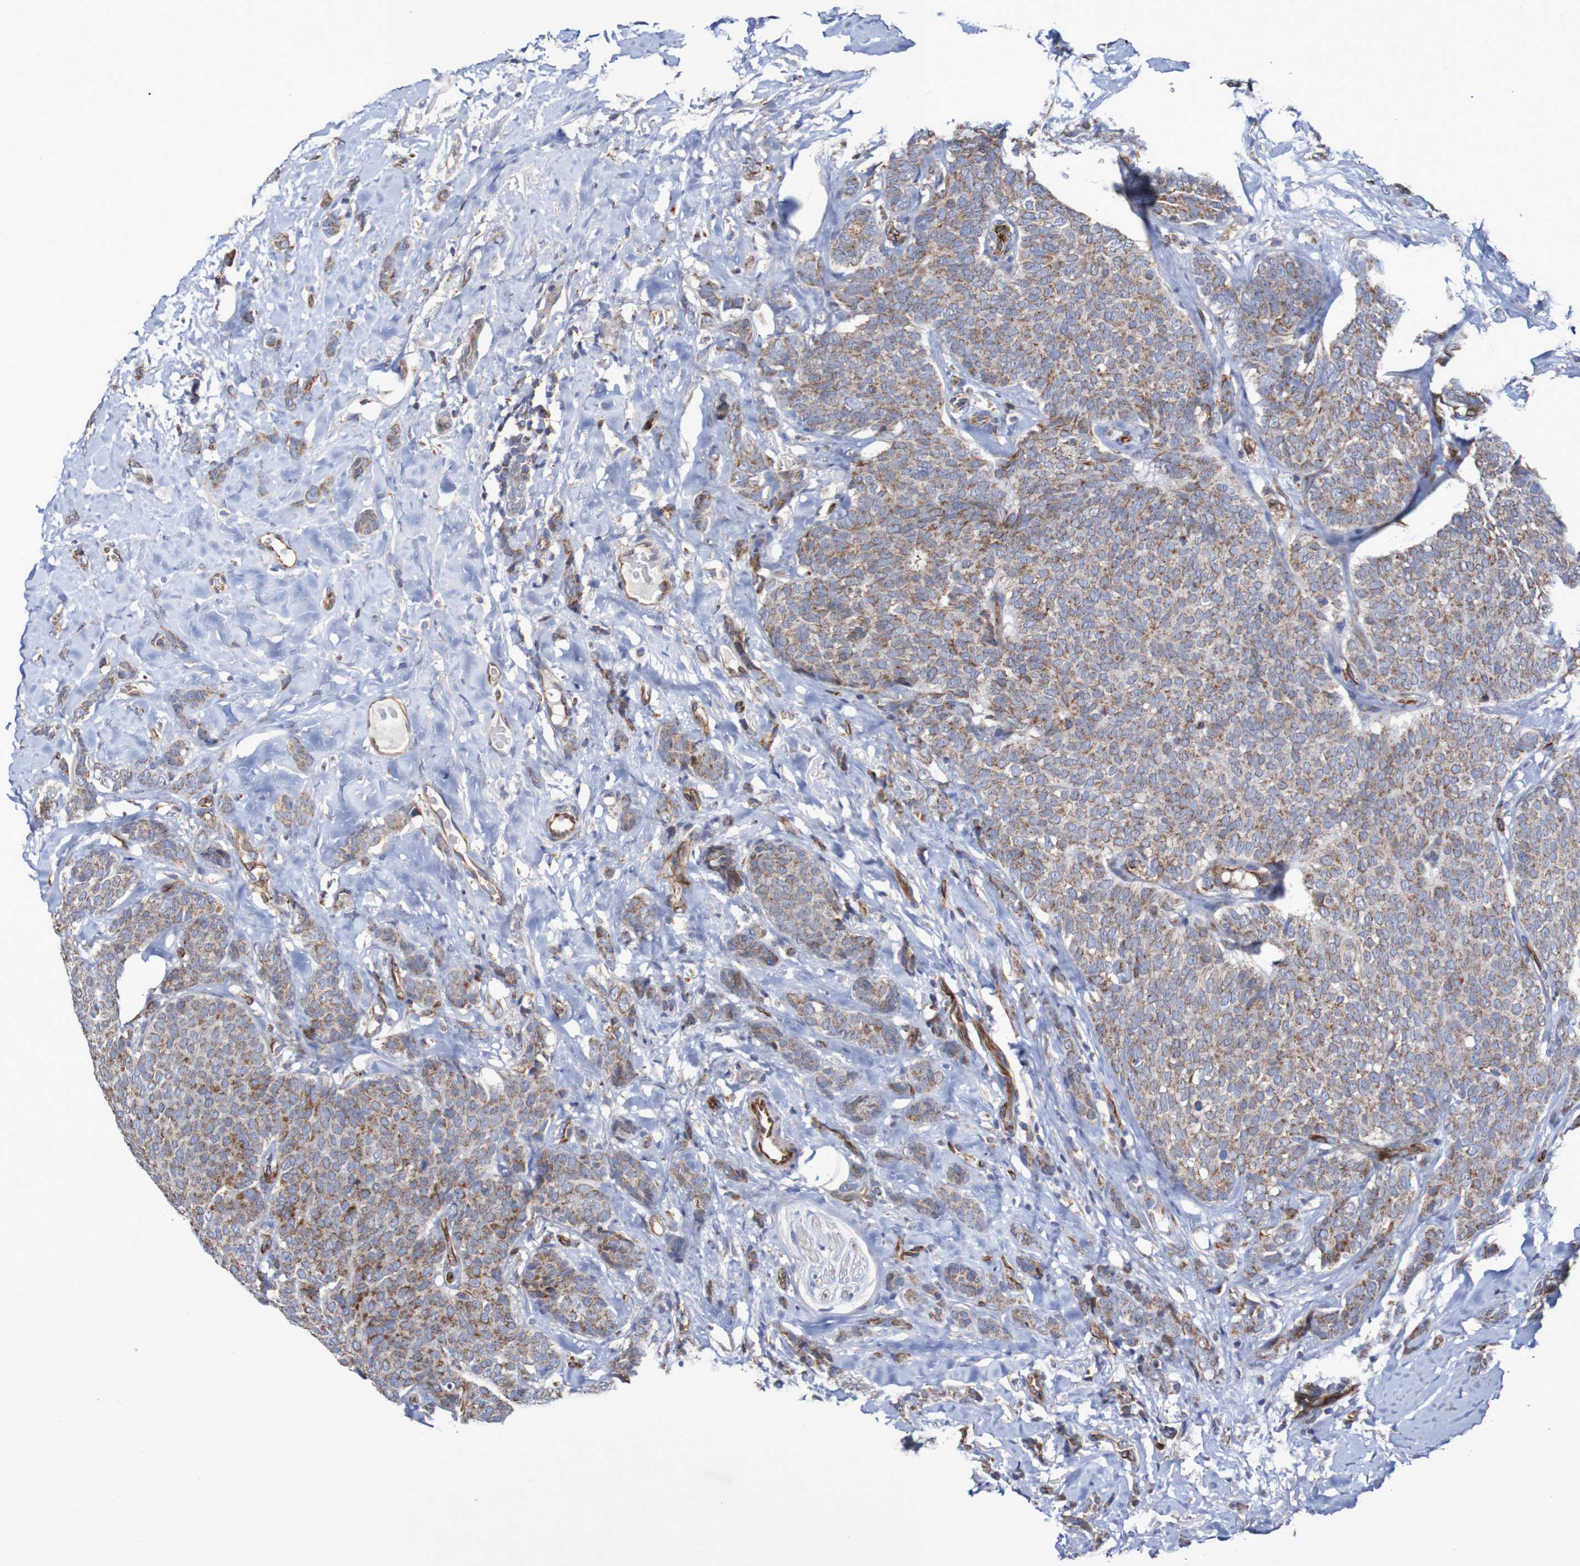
{"staining": {"intensity": "moderate", "quantity": ">75%", "location": "cytoplasmic/membranous"}, "tissue": "breast cancer", "cell_type": "Tumor cells", "image_type": "cancer", "snomed": [{"axis": "morphology", "description": "Lobular carcinoma"}, {"axis": "topography", "description": "Skin"}, {"axis": "topography", "description": "Breast"}], "caption": "A photomicrograph of breast cancer (lobular carcinoma) stained for a protein displays moderate cytoplasmic/membranous brown staining in tumor cells.", "gene": "MMEL1", "patient": {"sex": "female", "age": 46}}